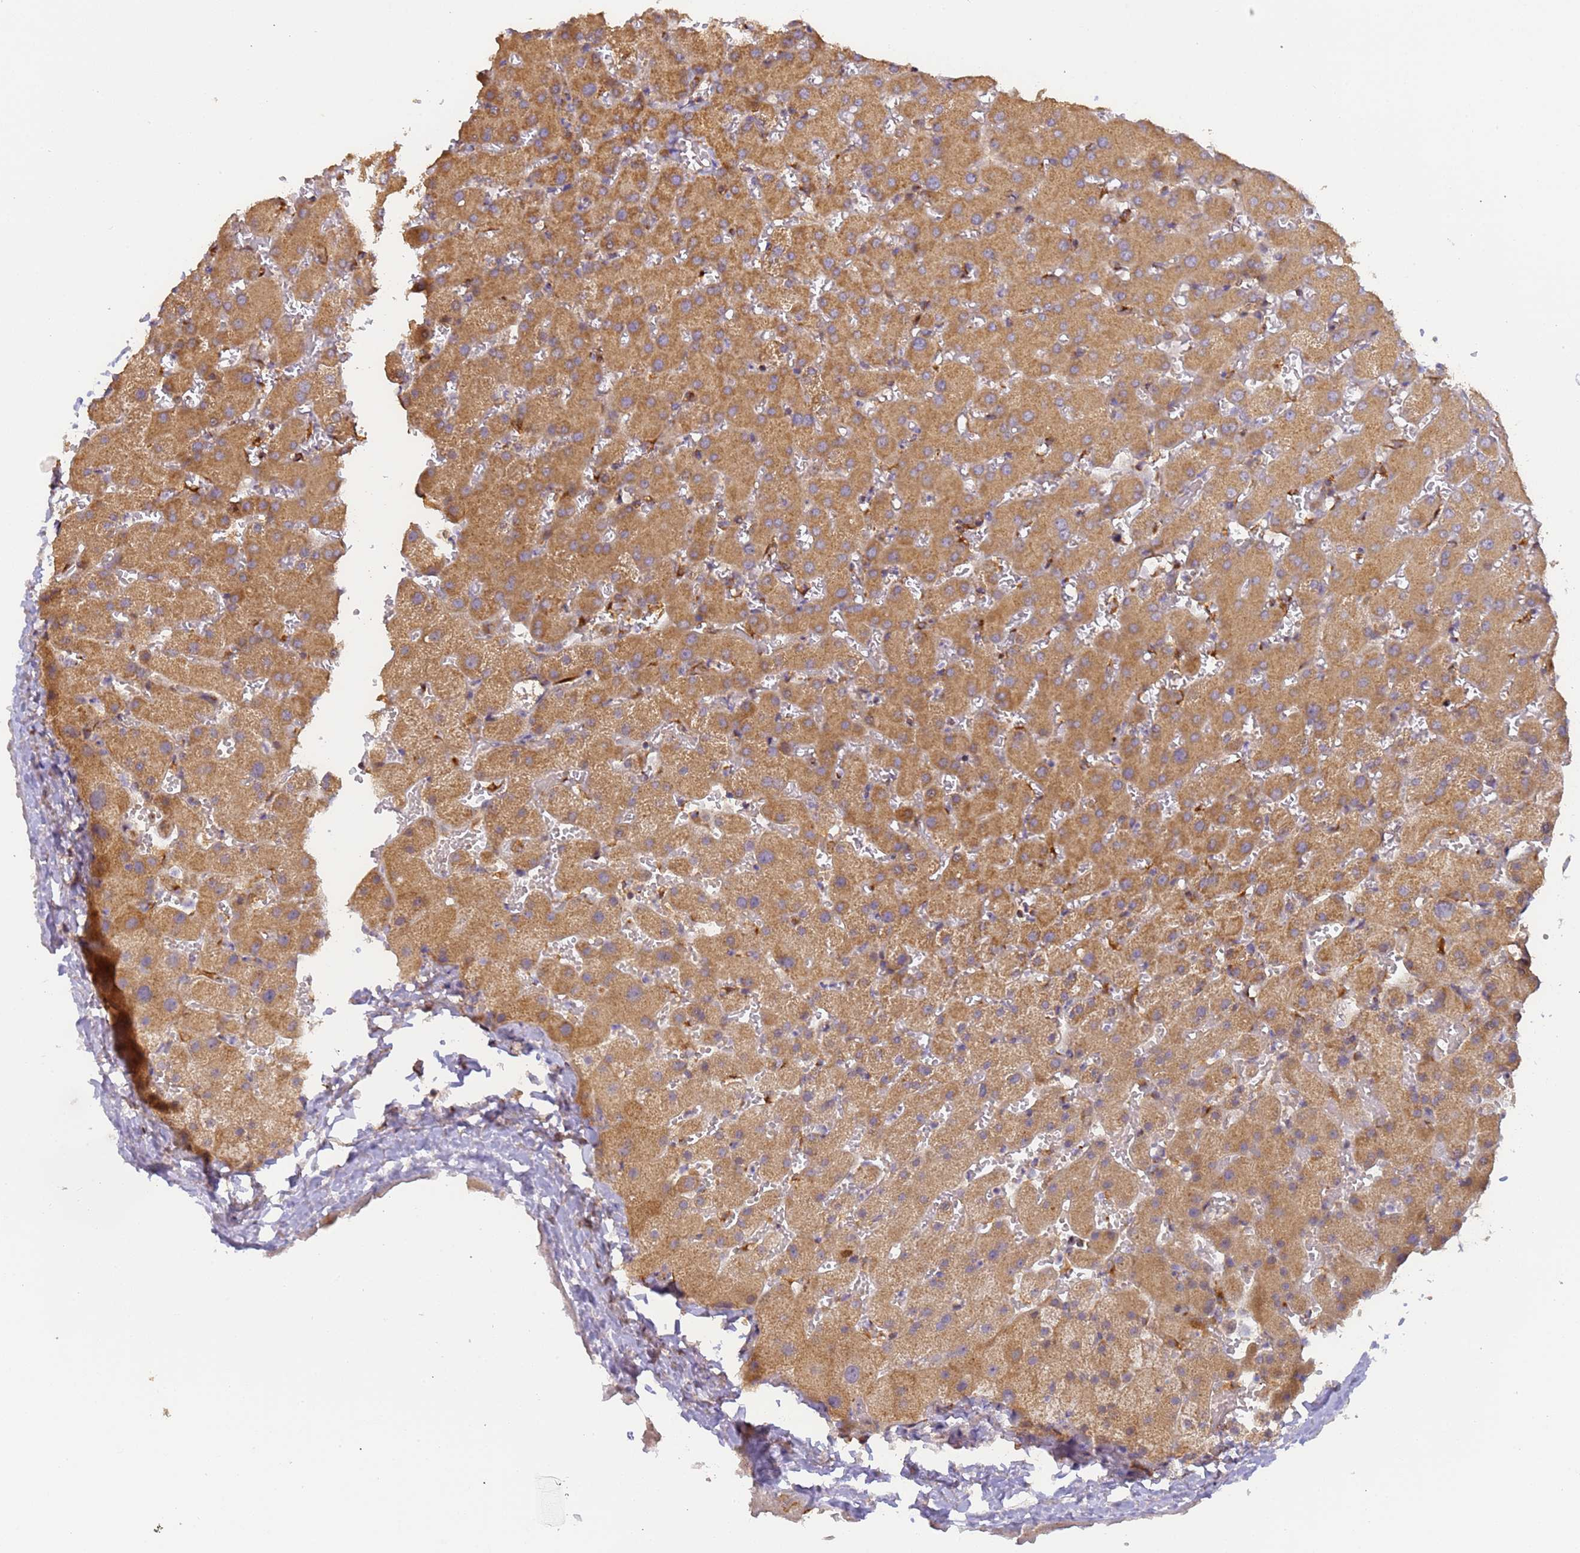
{"staining": {"intensity": "weak", "quantity": "25%-75%", "location": "cytoplasmic/membranous"}, "tissue": "liver", "cell_type": "Cholangiocytes", "image_type": "normal", "snomed": [{"axis": "morphology", "description": "Normal tissue, NOS"}, {"axis": "topography", "description": "Liver"}], "caption": "A low amount of weak cytoplasmic/membranous positivity is appreciated in approximately 25%-75% of cholangiocytes in unremarkable liver. The staining was performed using DAB (3,3'-diaminobenzidine), with brown indicating positive protein expression. Nuclei are stained blue with hematoxylin.", "gene": "M6PR", "patient": {"sex": "female", "age": 63}}